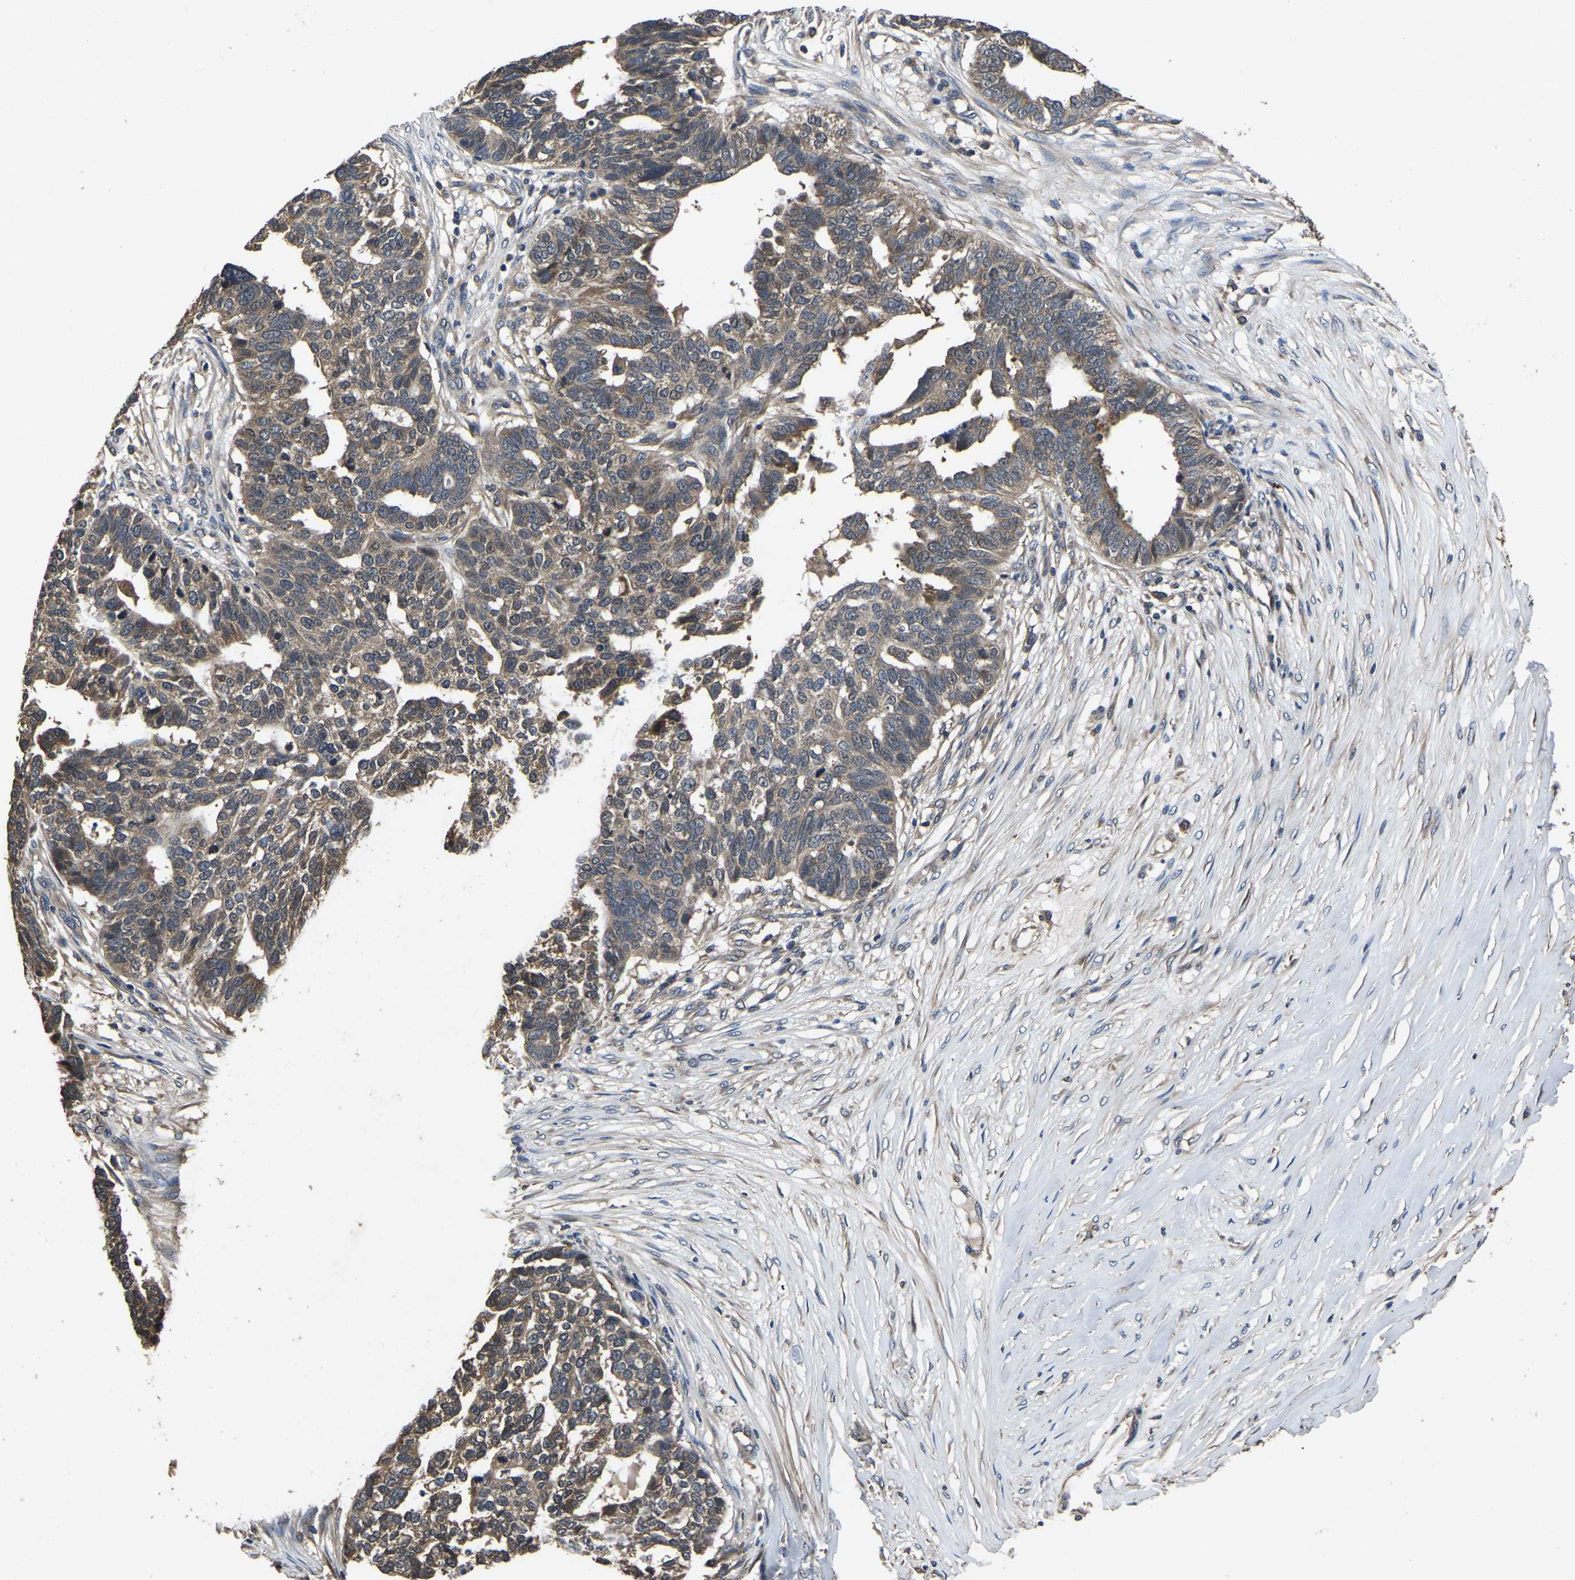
{"staining": {"intensity": "weak", "quantity": ">75%", "location": "cytoplasmic/membranous"}, "tissue": "ovarian cancer", "cell_type": "Tumor cells", "image_type": "cancer", "snomed": [{"axis": "morphology", "description": "Cystadenocarcinoma, serous, NOS"}, {"axis": "topography", "description": "Ovary"}], "caption": "Immunohistochemistry (IHC) photomicrograph of serous cystadenocarcinoma (ovarian) stained for a protein (brown), which exhibits low levels of weak cytoplasmic/membranous positivity in approximately >75% of tumor cells.", "gene": "CRYZL1", "patient": {"sex": "female", "age": 59}}